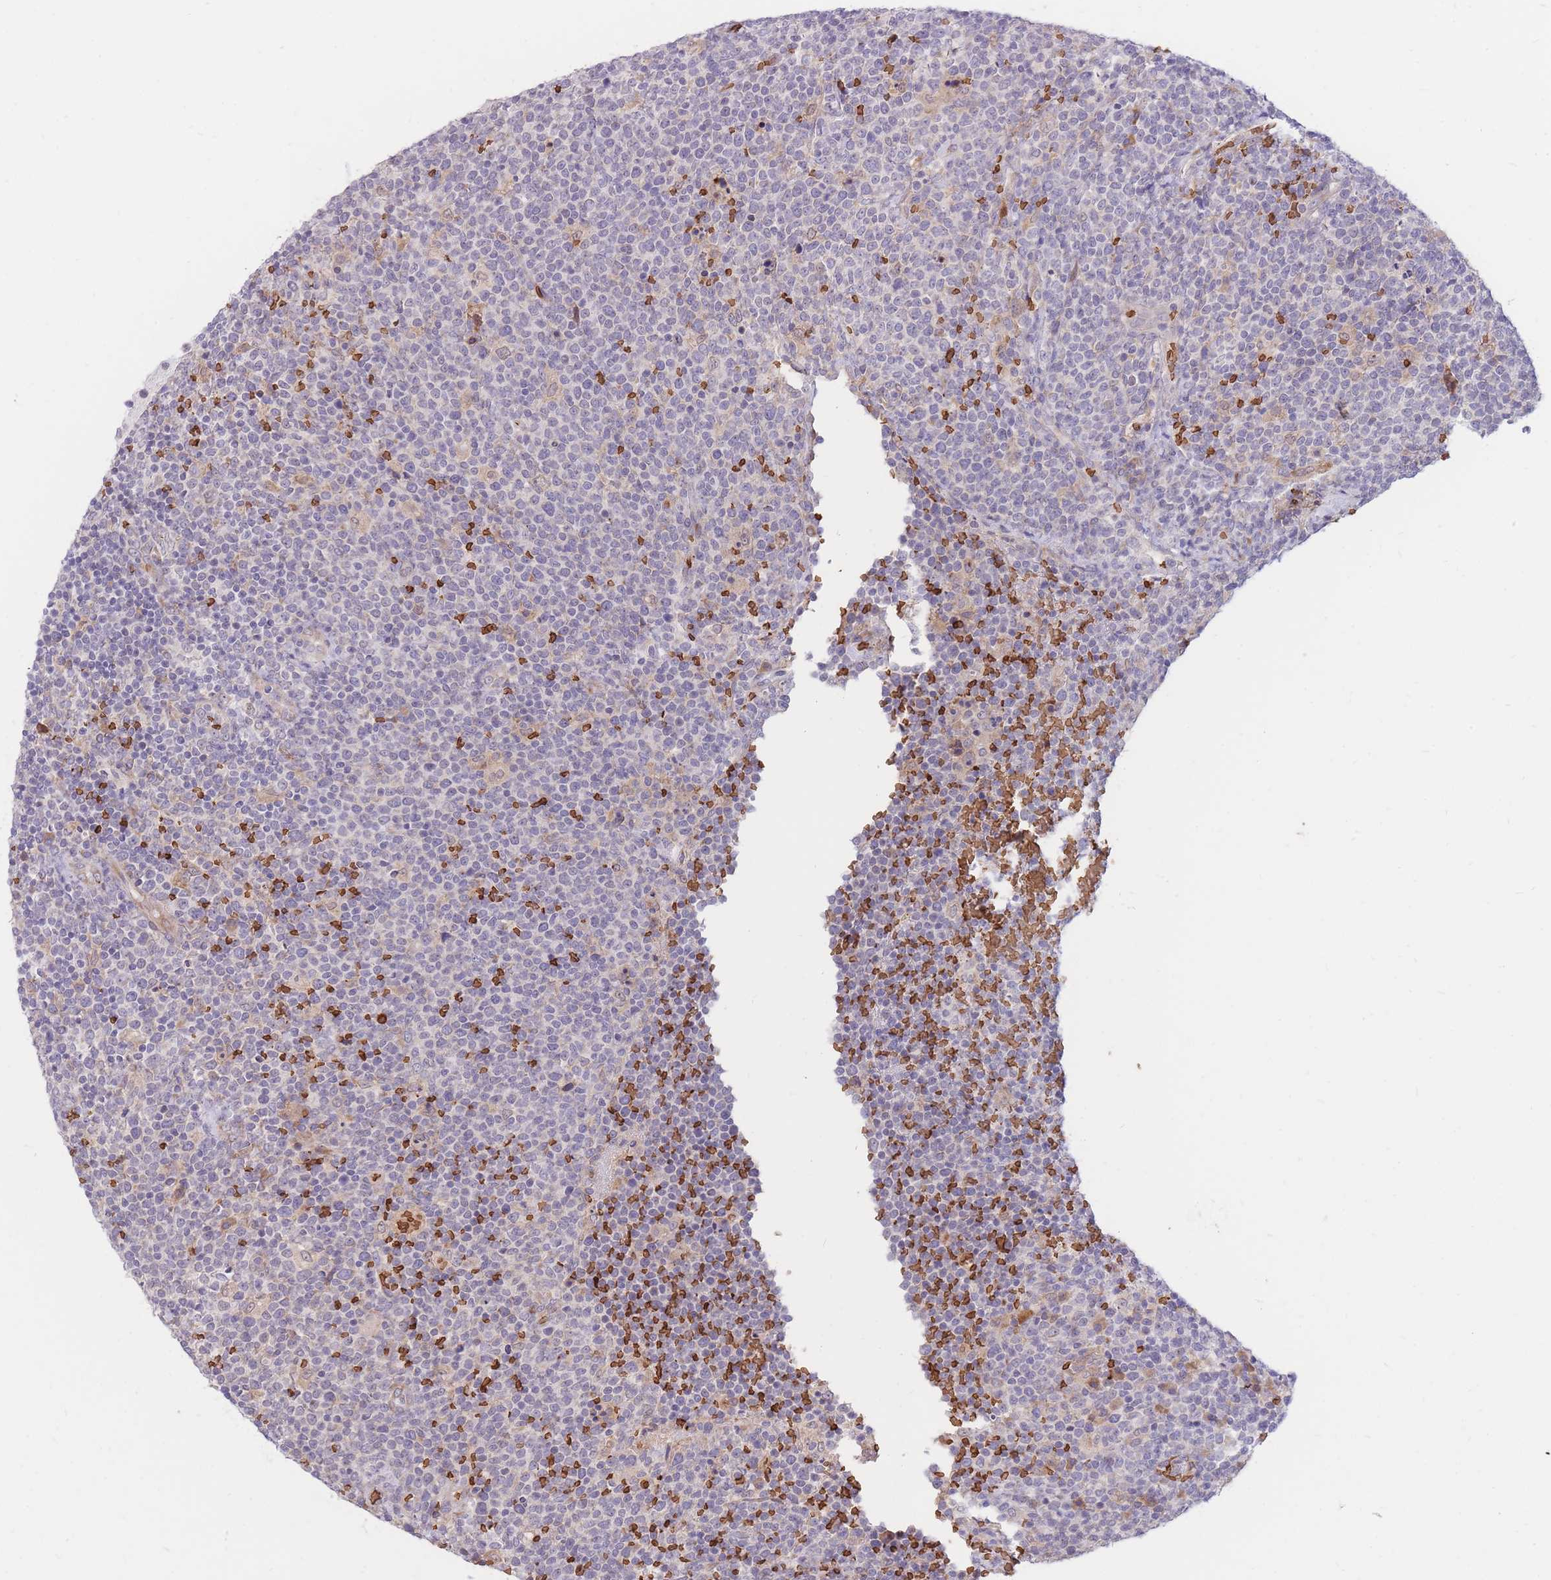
{"staining": {"intensity": "negative", "quantity": "none", "location": "none"}, "tissue": "lymphoma", "cell_type": "Tumor cells", "image_type": "cancer", "snomed": [{"axis": "morphology", "description": "Malignant lymphoma, non-Hodgkin's type, High grade"}, {"axis": "topography", "description": "Lymph node"}], "caption": "A high-resolution histopathology image shows immunohistochemistry (IHC) staining of lymphoma, which displays no significant expression in tumor cells. (DAB (3,3'-diaminobenzidine) immunohistochemistry visualized using brightfield microscopy, high magnification).", "gene": "ATP10D", "patient": {"sex": "male", "age": 61}}